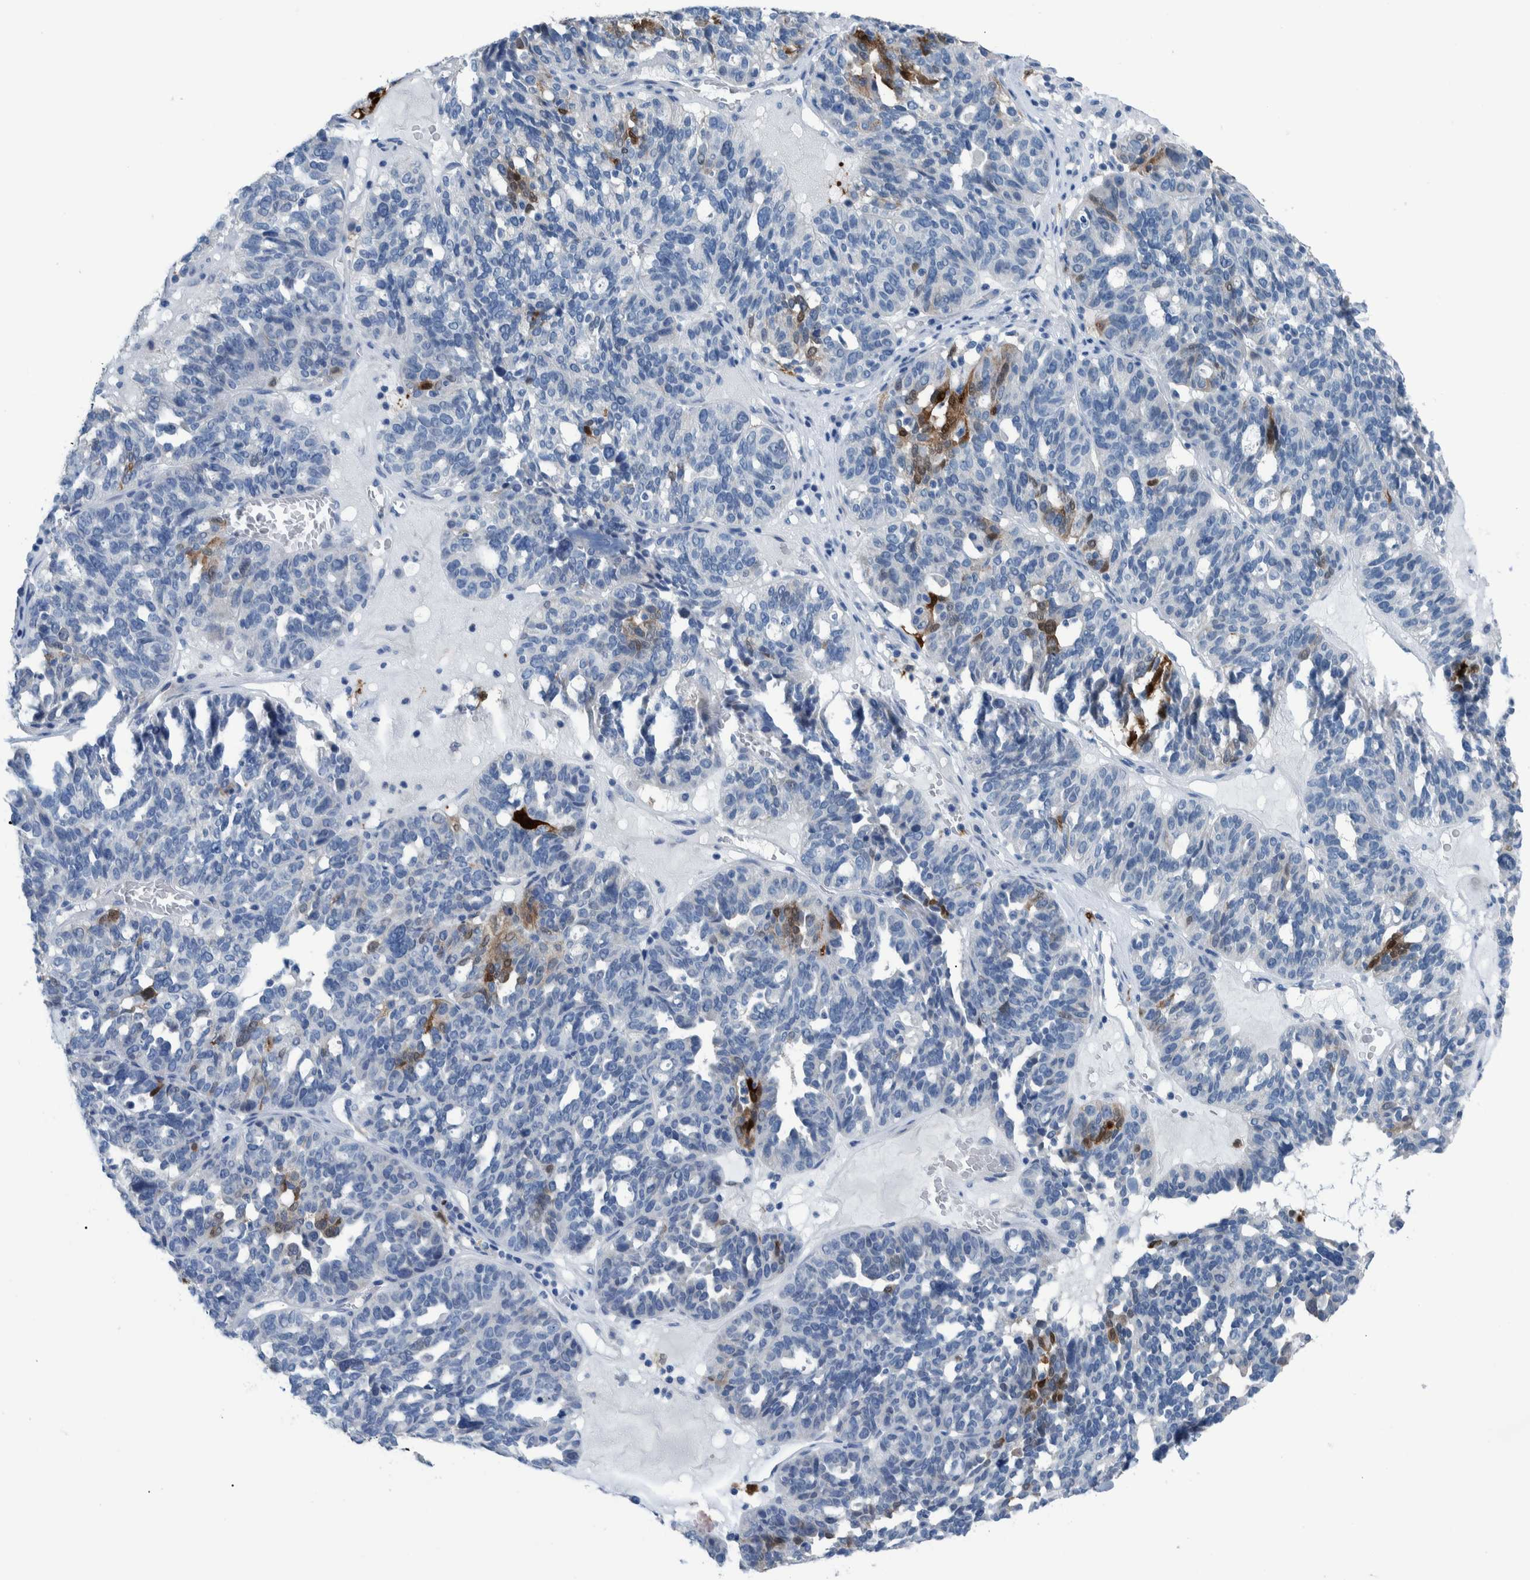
{"staining": {"intensity": "strong", "quantity": "<25%", "location": "cytoplasmic/membranous,nuclear"}, "tissue": "ovarian cancer", "cell_type": "Tumor cells", "image_type": "cancer", "snomed": [{"axis": "morphology", "description": "Cystadenocarcinoma, serous, NOS"}, {"axis": "topography", "description": "Ovary"}], "caption": "Immunohistochemical staining of ovarian cancer (serous cystadenocarcinoma) demonstrates medium levels of strong cytoplasmic/membranous and nuclear staining in about <25% of tumor cells.", "gene": "IDO1", "patient": {"sex": "female", "age": 59}}